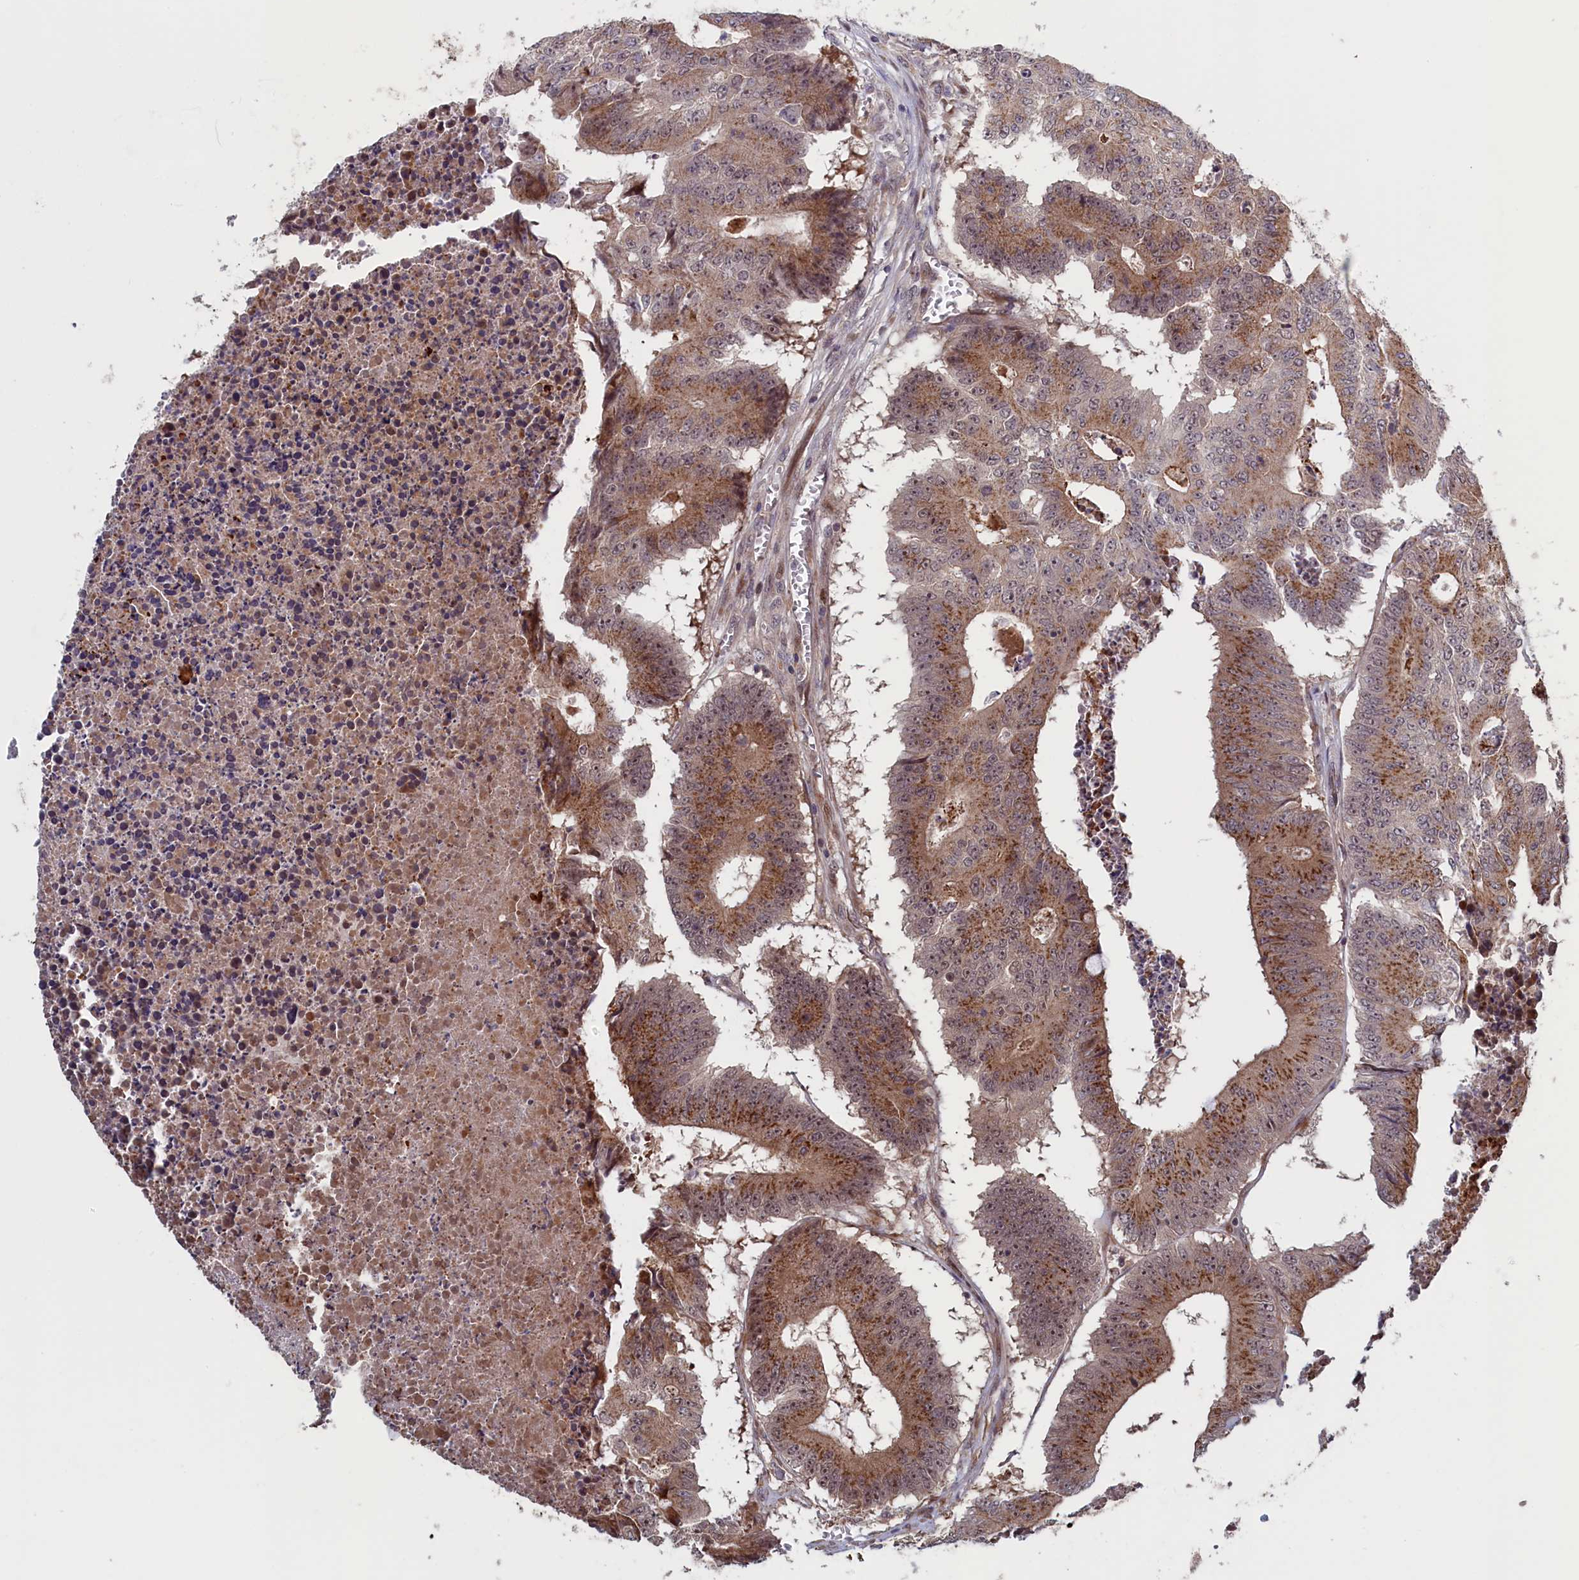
{"staining": {"intensity": "moderate", "quantity": "25%-75%", "location": "cytoplasmic/membranous,nuclear"}, "tissue": "colorectal cancer", "cell_type": "Tumor cells", "image_type": "cancer", "snomed": [{"axis": "morphology", "description": "Adenocarcinoma, NOS"}, {"axis": "topography", "description": "Colon"}], "caption": "A medium amount of moderate cytoplasmic/membranous and nuclear positivity is seen in approximately 25%-75% of tumor cells in colorectal adenocarcinoma tissue. The staining was performed using DAB (3,3'-diaminobenzidine) to visualize the protein expression in brown, while the nuclei were stained in blue with hematoxylin (Magnification: 20x).", "gene": "LSG1", "patient": {"sex": "male", "age": 87}}